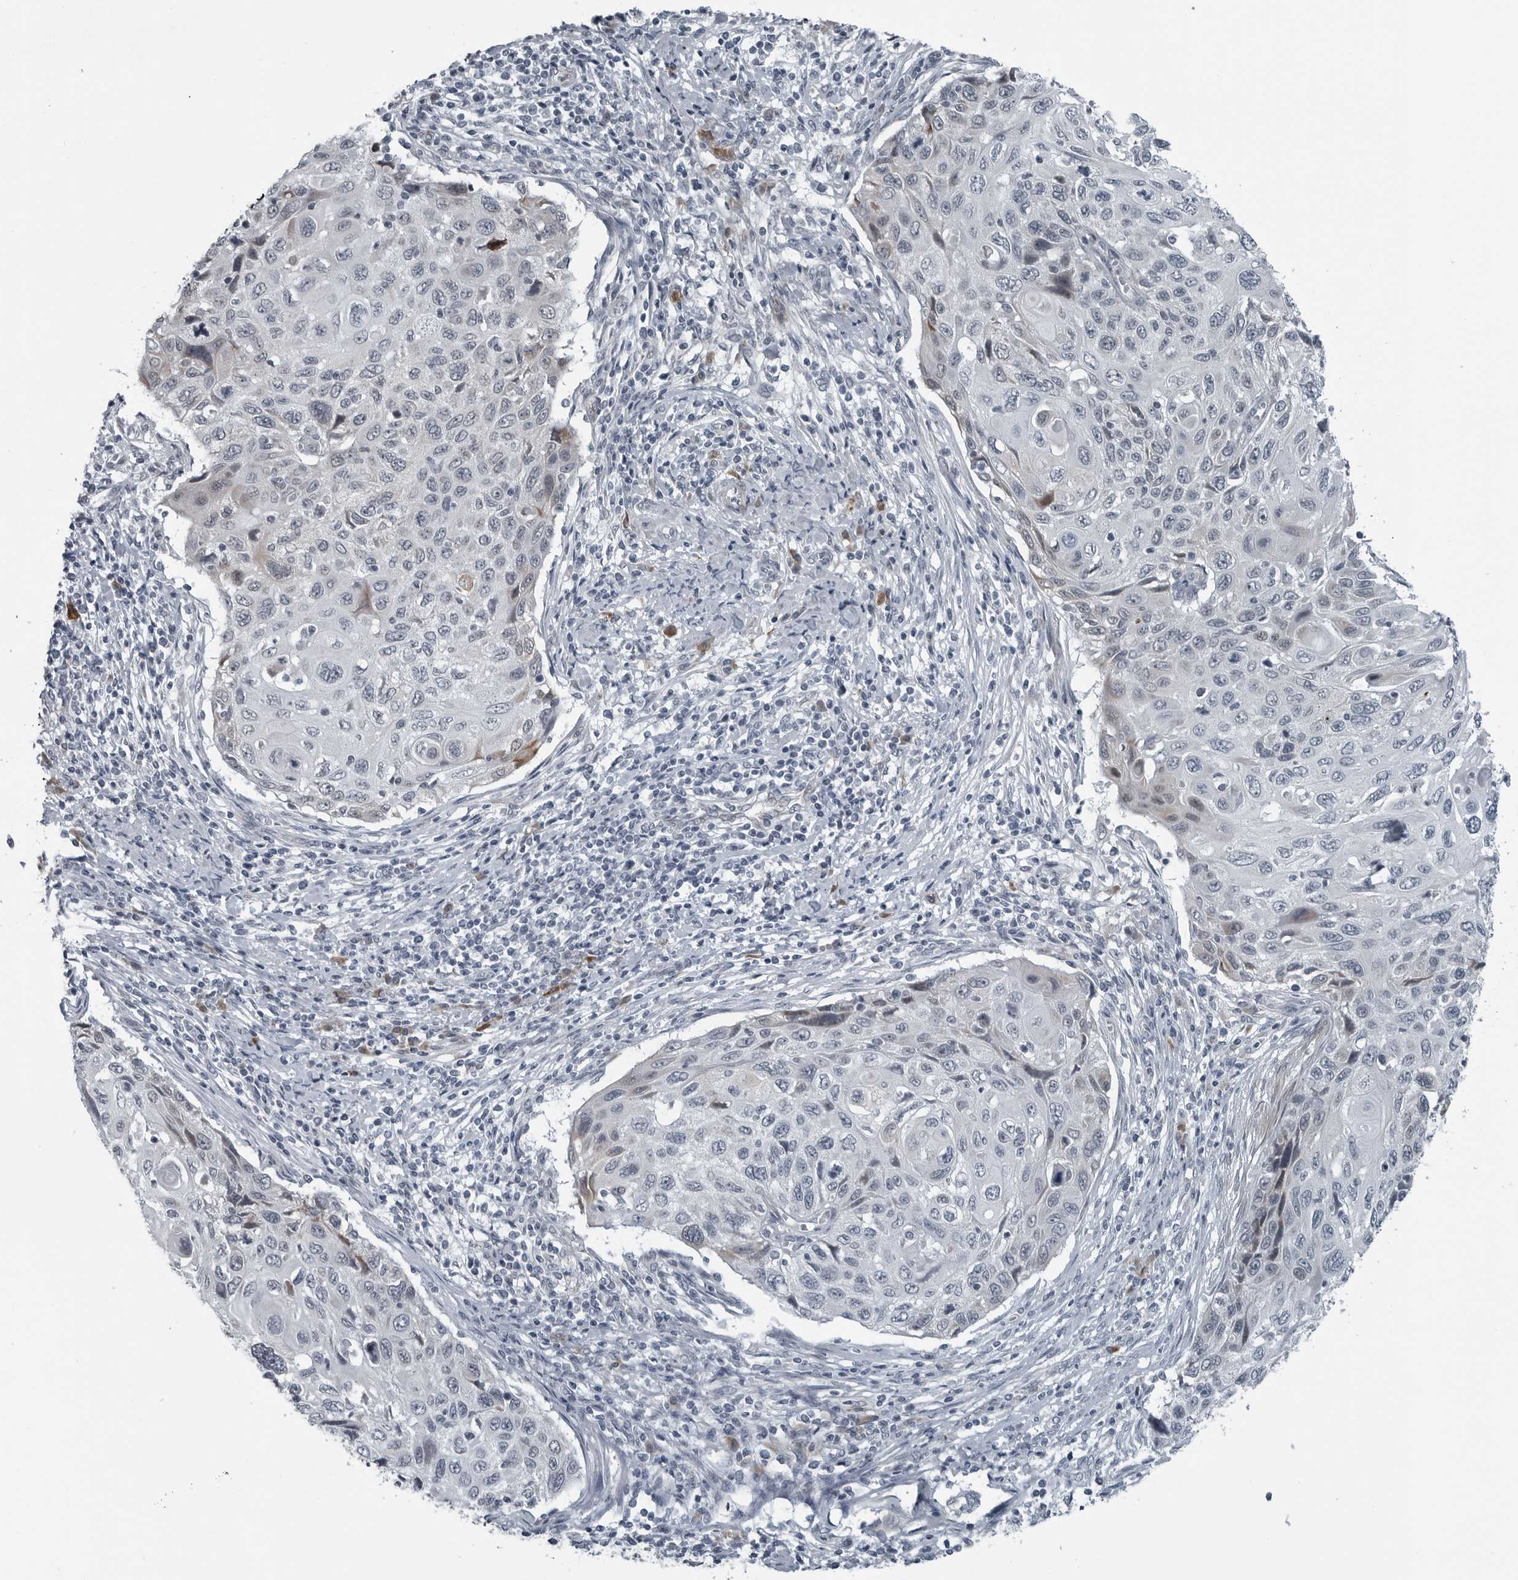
{"staining": {"intensity": "negative", "quantity": "none", "location": "none"}, "tissue": "cervical cancer", "cell_type": "Tumor cells", "image_type": "cancer", "snomed": [{"axis": "morphology", "description": "Squamous cell carcinoma, NOS"}, {"axis": "topography", "description": "Cervix"}], "caption": "A high-resolution photomicrograph shows immunohistochemistry staining of cervical squamous cell carcinoma, which displays no significant expression in tumor cells.", "gene": "DNAAF11", "patient": {"sex": "female", "age": 70}}